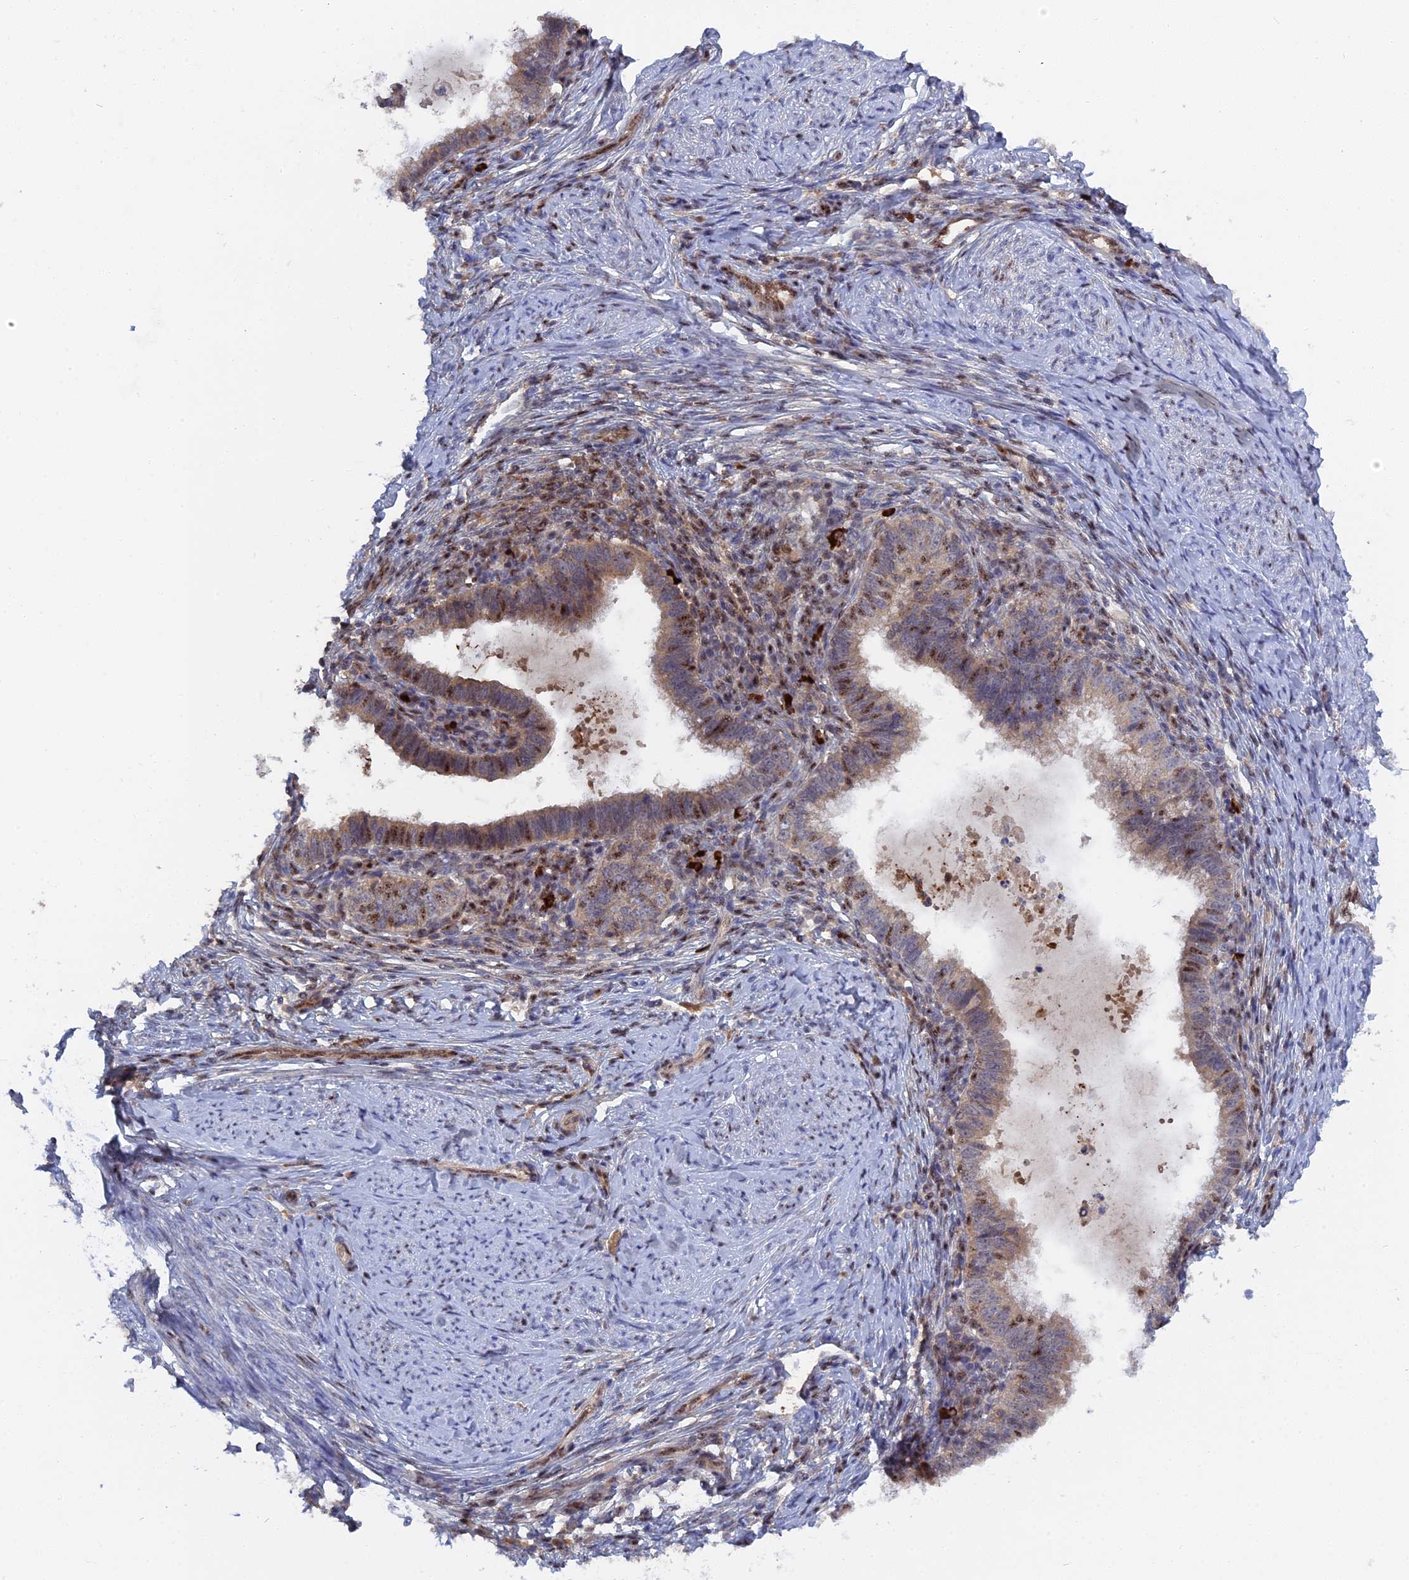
{"staining": {"intensity": "moderate", "quantity": "25%-75%", "location": "nuclear"}, "tissue": "cervical cancer", "cell_type": "Tumor cells", "image_type": "cancer", "snomed": [{"axis": "morphology", "description": "Adenocarcinoma, NOS"}, {"axis": "topography", "description": "Cervix"}], "caption": "Human cervical adenocarcinoma stained with a protein marker demonstrates moderate staining in tumor cells.", "gene": "TAB1", "patient": {"sex": "female", "age": 36}}